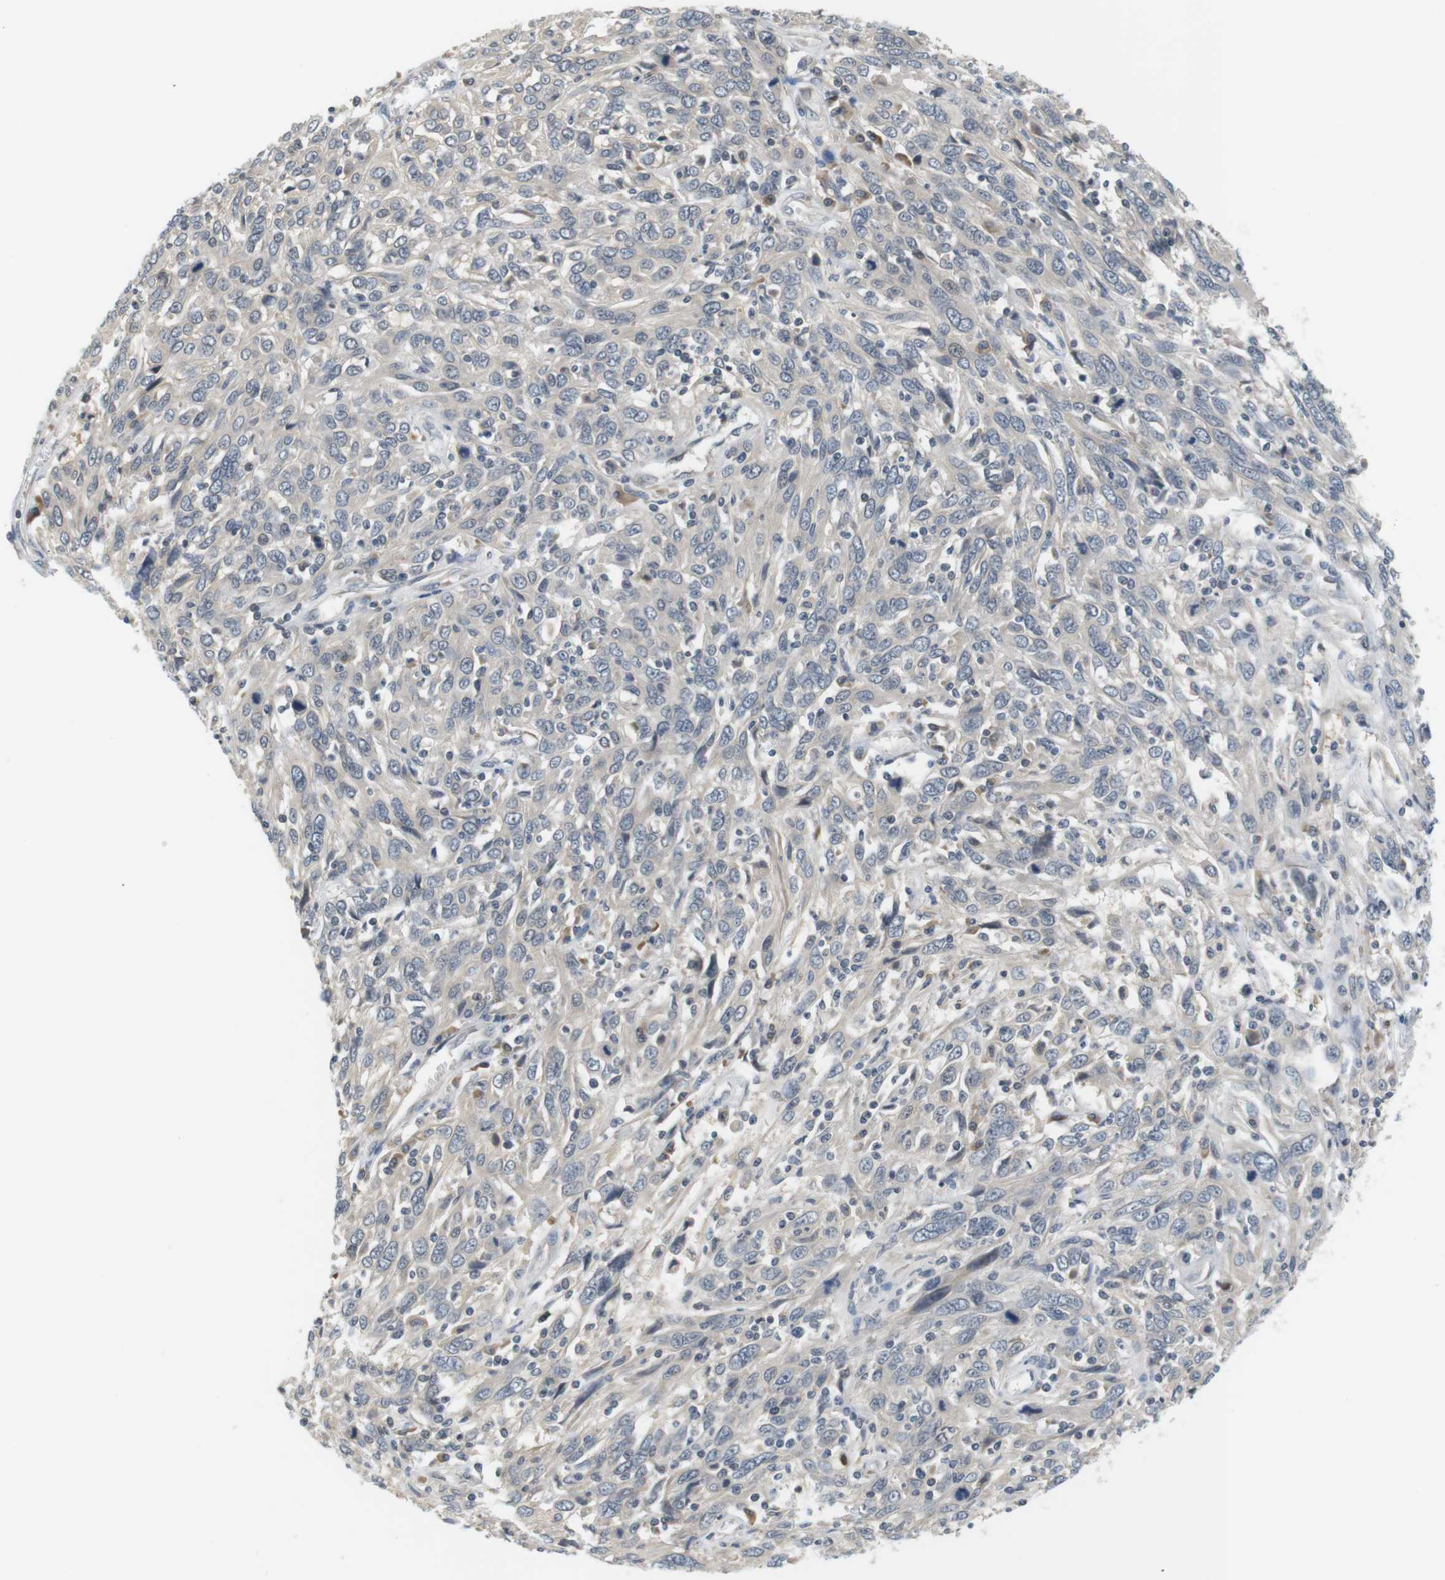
{"staining": {"intensity": "negative", "quantity": "none", "location": "none"}, "tissue": "cervical cancer", "cell_type": "Tumor cells", "image_type": "cancer", "snomed": [{"axis": "morphology", "description": "Squamous cell carcinoma, NOS"}, {"axis": "topography", "description": "Cervix"}], "caption": "The immunohistochemistry (IHC) image has no significant positivity in tumor cells of cervical squamous cell carcinoma tissue.", "gene": "WNT7A", "patient": {"sex": "female", "age": 46}}